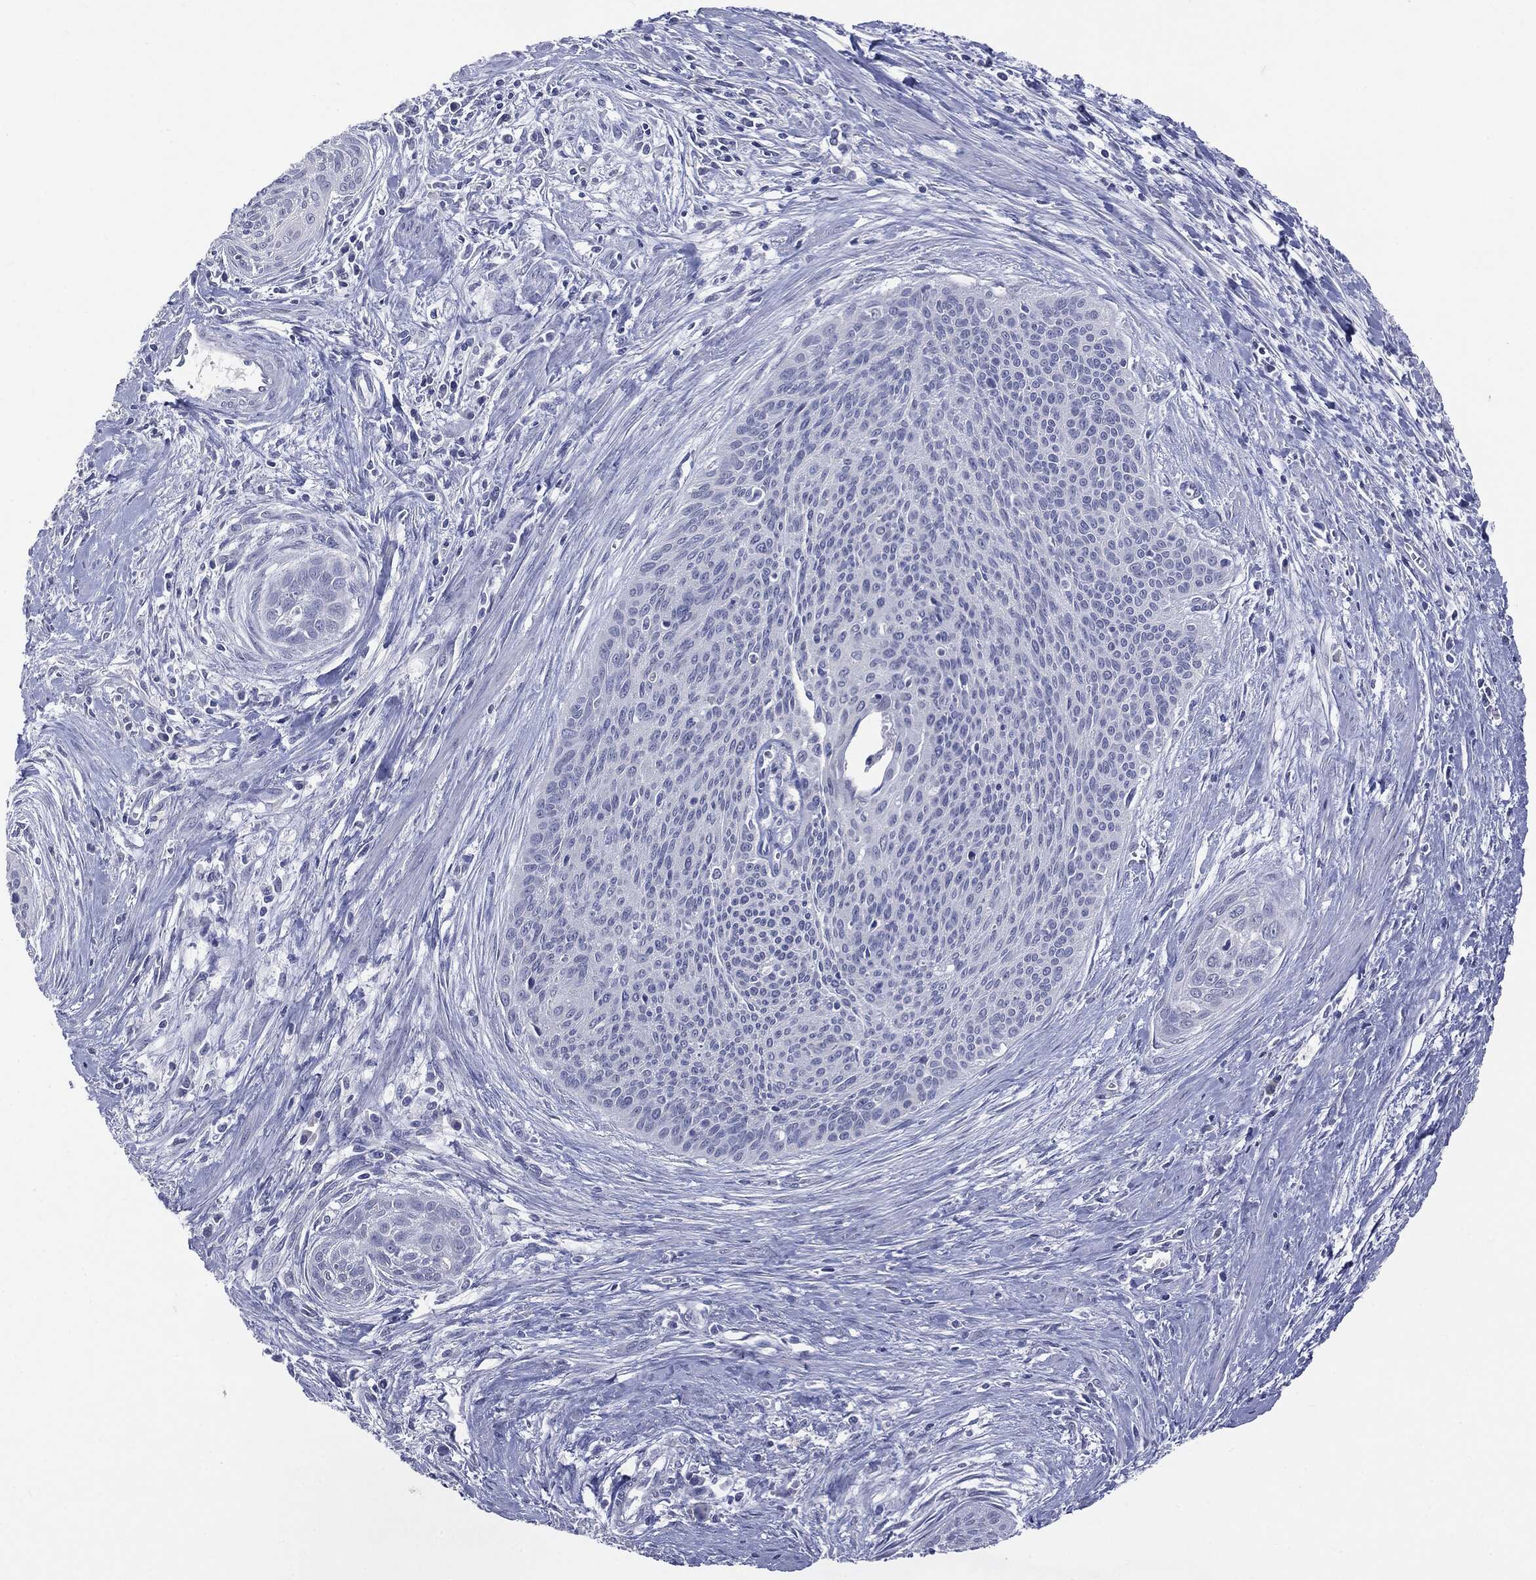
{"staining": {"intensity": "negative", "quantity": "none", "location": "none"}, "tissue": "cervical cancer", "cell_type": "Tumor cells", "image_type": "cancer", "snomed": [{"axis": "morphology", "description": "Squamous cell carcinoma, NOS"}, {"axis": "topography", "description": "Cervix"}], "caption": "Immunohistochemical staining of cervical squamous cell carcinoma demonstrates no significant positivity in tumor cells.", "gene": "TSHB", "patient": {"sex": "female", "age": 55}}